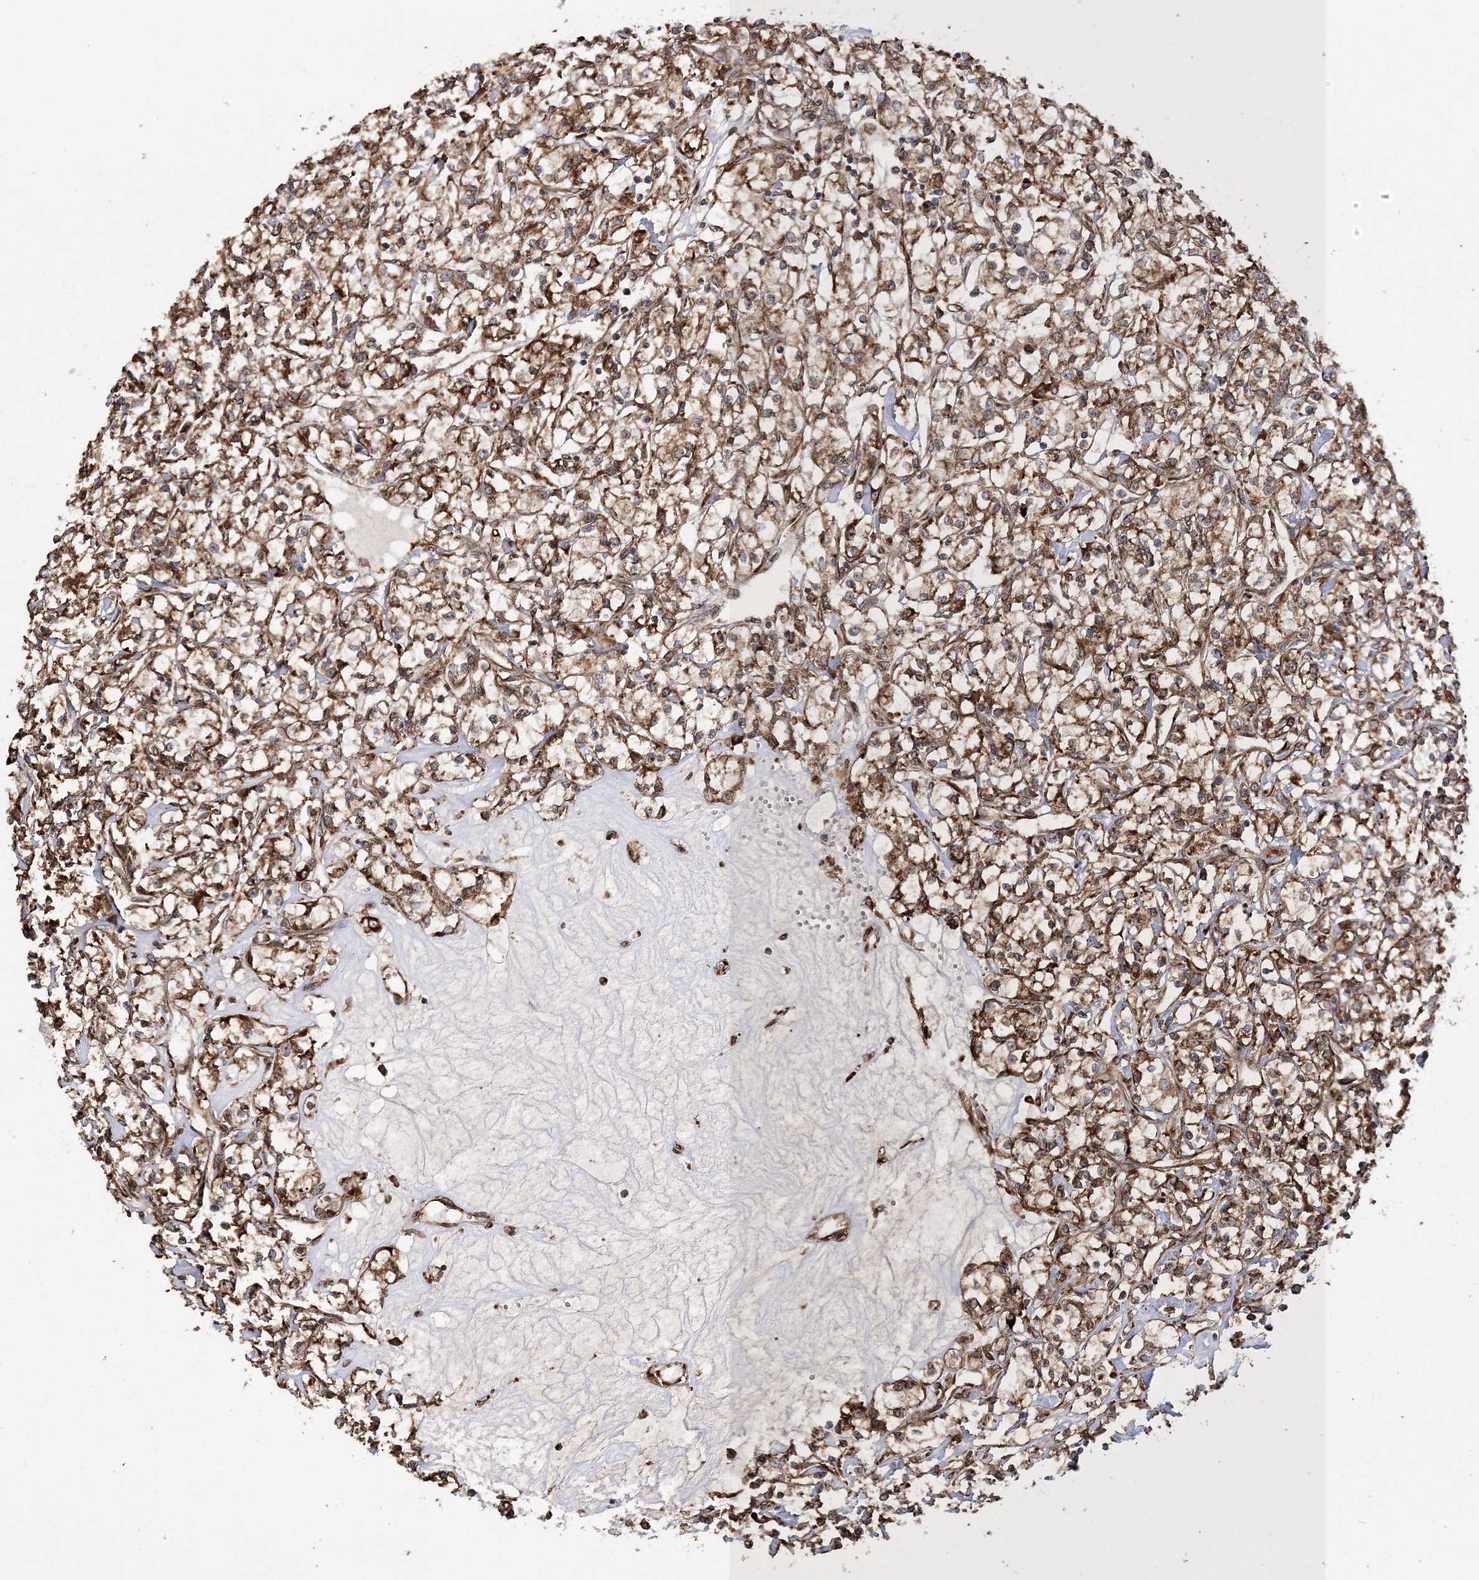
{"staining": {"intensity": "moderate", "quantity": ">75%", "location": "cytoplasmic/membranous"}, "tissue": "renal cancer", "cell_type": "Tumor cells", "image_type": "cancer", "snomed": [{"axis": "morphology", "description": "Adenocarcinoma, NOS"}, {"axis": "topography", "description": "Kidney"}], "caption": "Renal cancer (adenocarcinoma) stained with a brown dye displays moderate cytoplasmic/membranous positive expression in approximately >75% of tumor cells.", "gene": "SCRN3", "patient": {"sex": "female", "age": 59}}